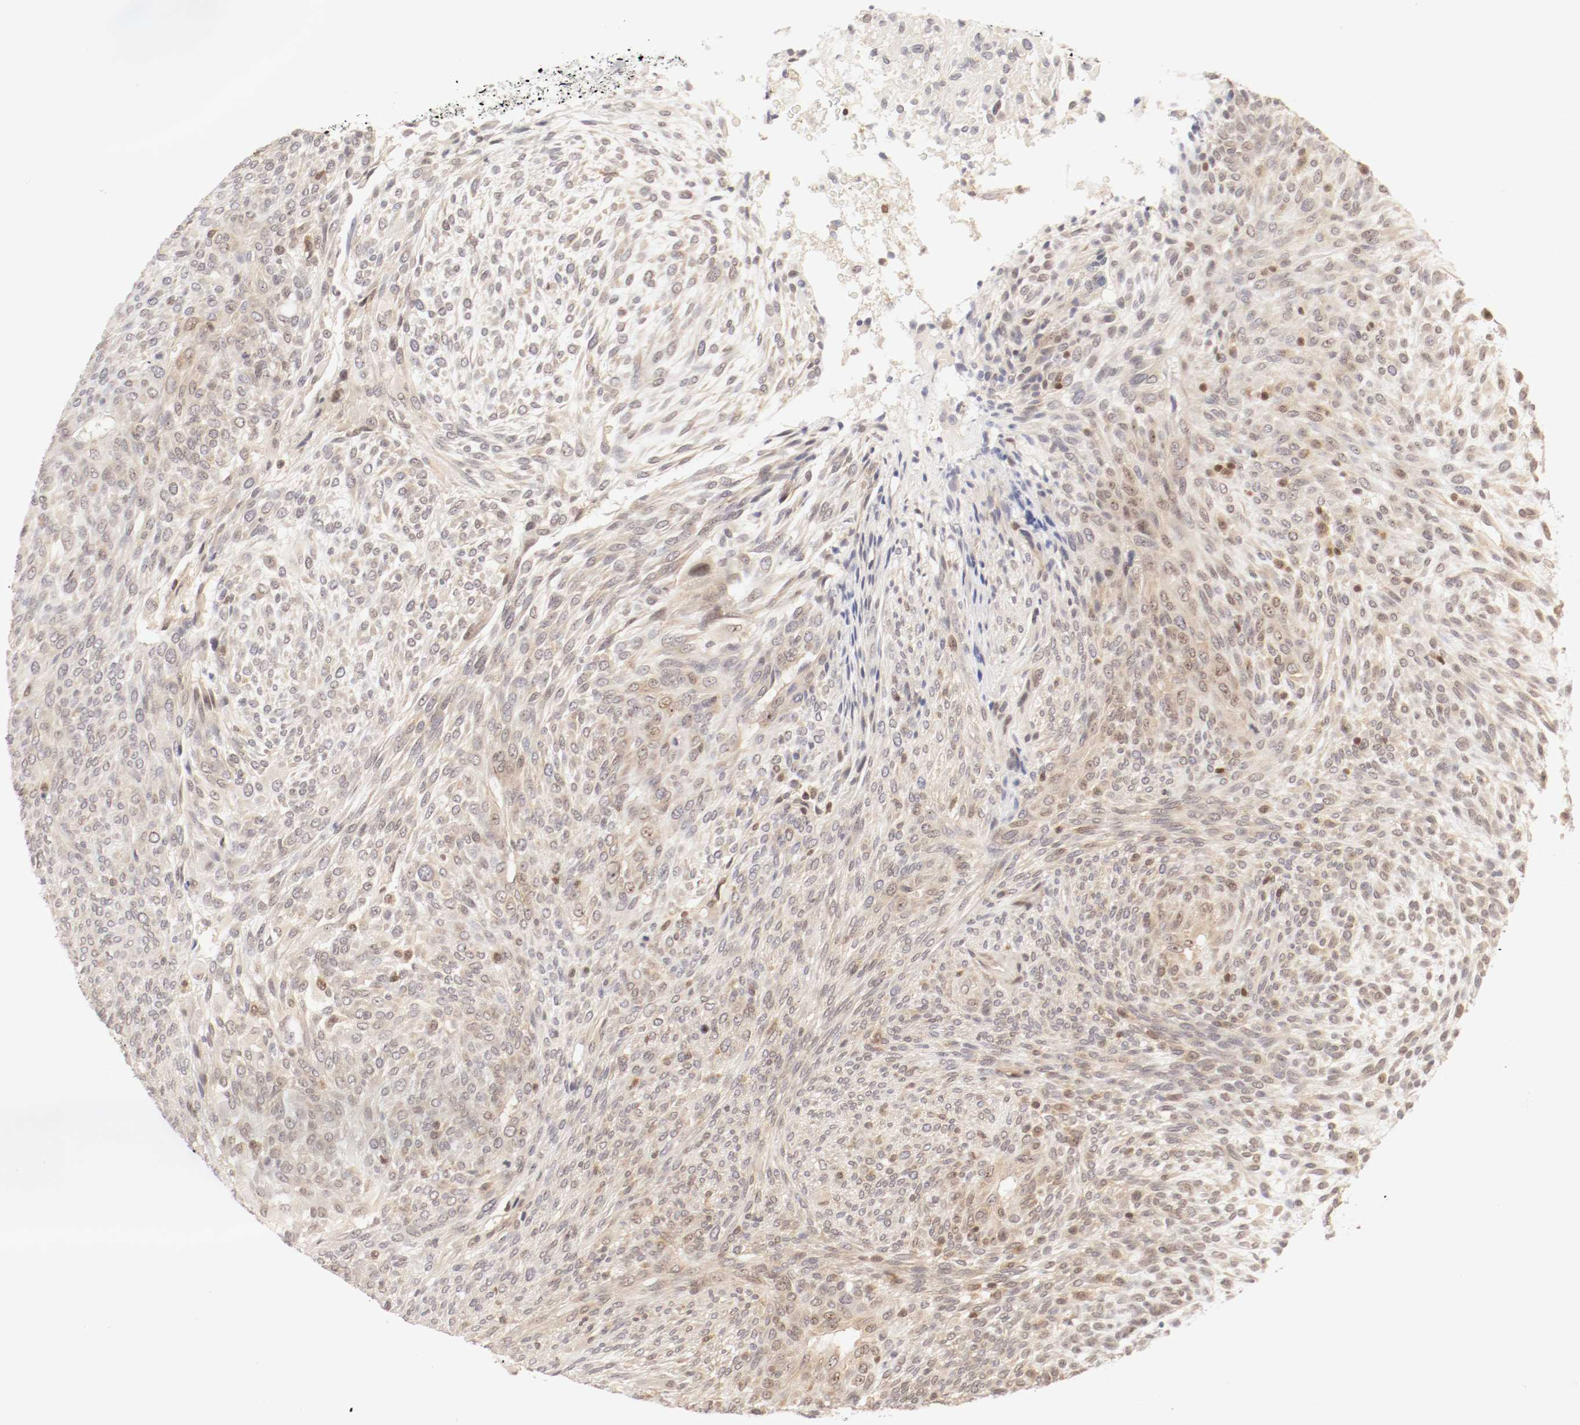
{"staining": {"intensity": "moderate", "quantity": "25%-75%", "location": "cytoplasmic/membranous"}, "tissue": "glioma", "cell_type": "Tumor cells", "image_type": "cancer", "snomed": [{"axis": "morphology", "description": "Glioma, malignant, High grade"}, {"axis": "topography", "description": "Cerebral cortex"}], "caption": "Immunohistochemical staining of malignant high-grade glioma exhibits medium levels of moderate cytoplasmic/membranous protein positivity in about 25%-75% of tumor cells.", "gene": "KIF2A", "patient": {"sex": "female", "age": 55}}